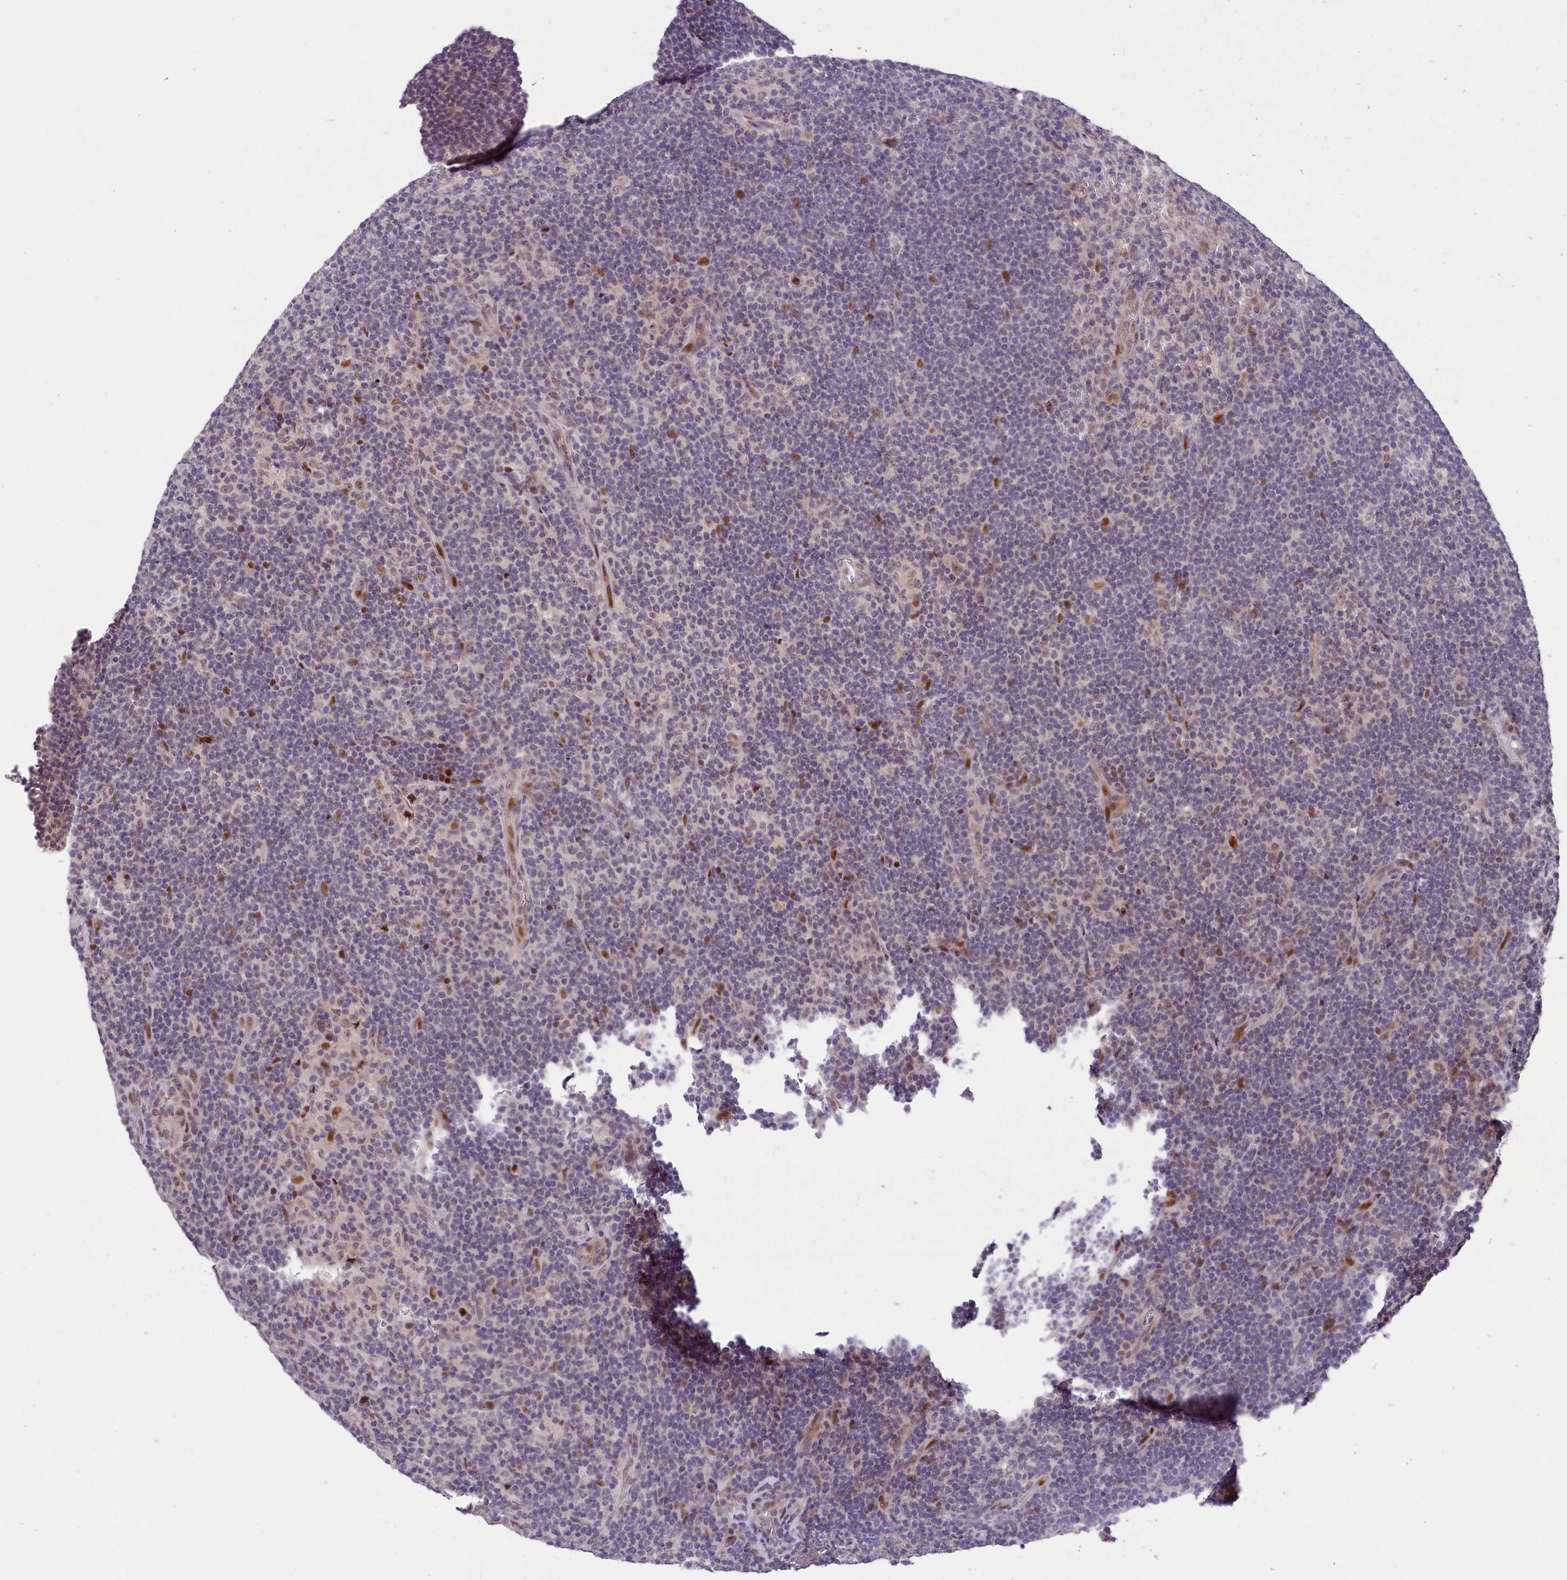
{"staining": {"intensity": "negative", "quantity": "none", "location": "none"}, "tissue": "lymphoma", "cell_type": "Tumor cells", "image_type": "cancer", "snomed": [{"axis": "morphology", "description": "Hodgkin's disease, NOS"}, {"axis": "topography", "description": "Lymph node"}], "caption": "High power microscopy image of an IHC micrograph of Hodgkin's disease, revealing no significant expression in tumor cells.", "gene": "ANKS3", "patient": {"sex": "female", "age": 57}}